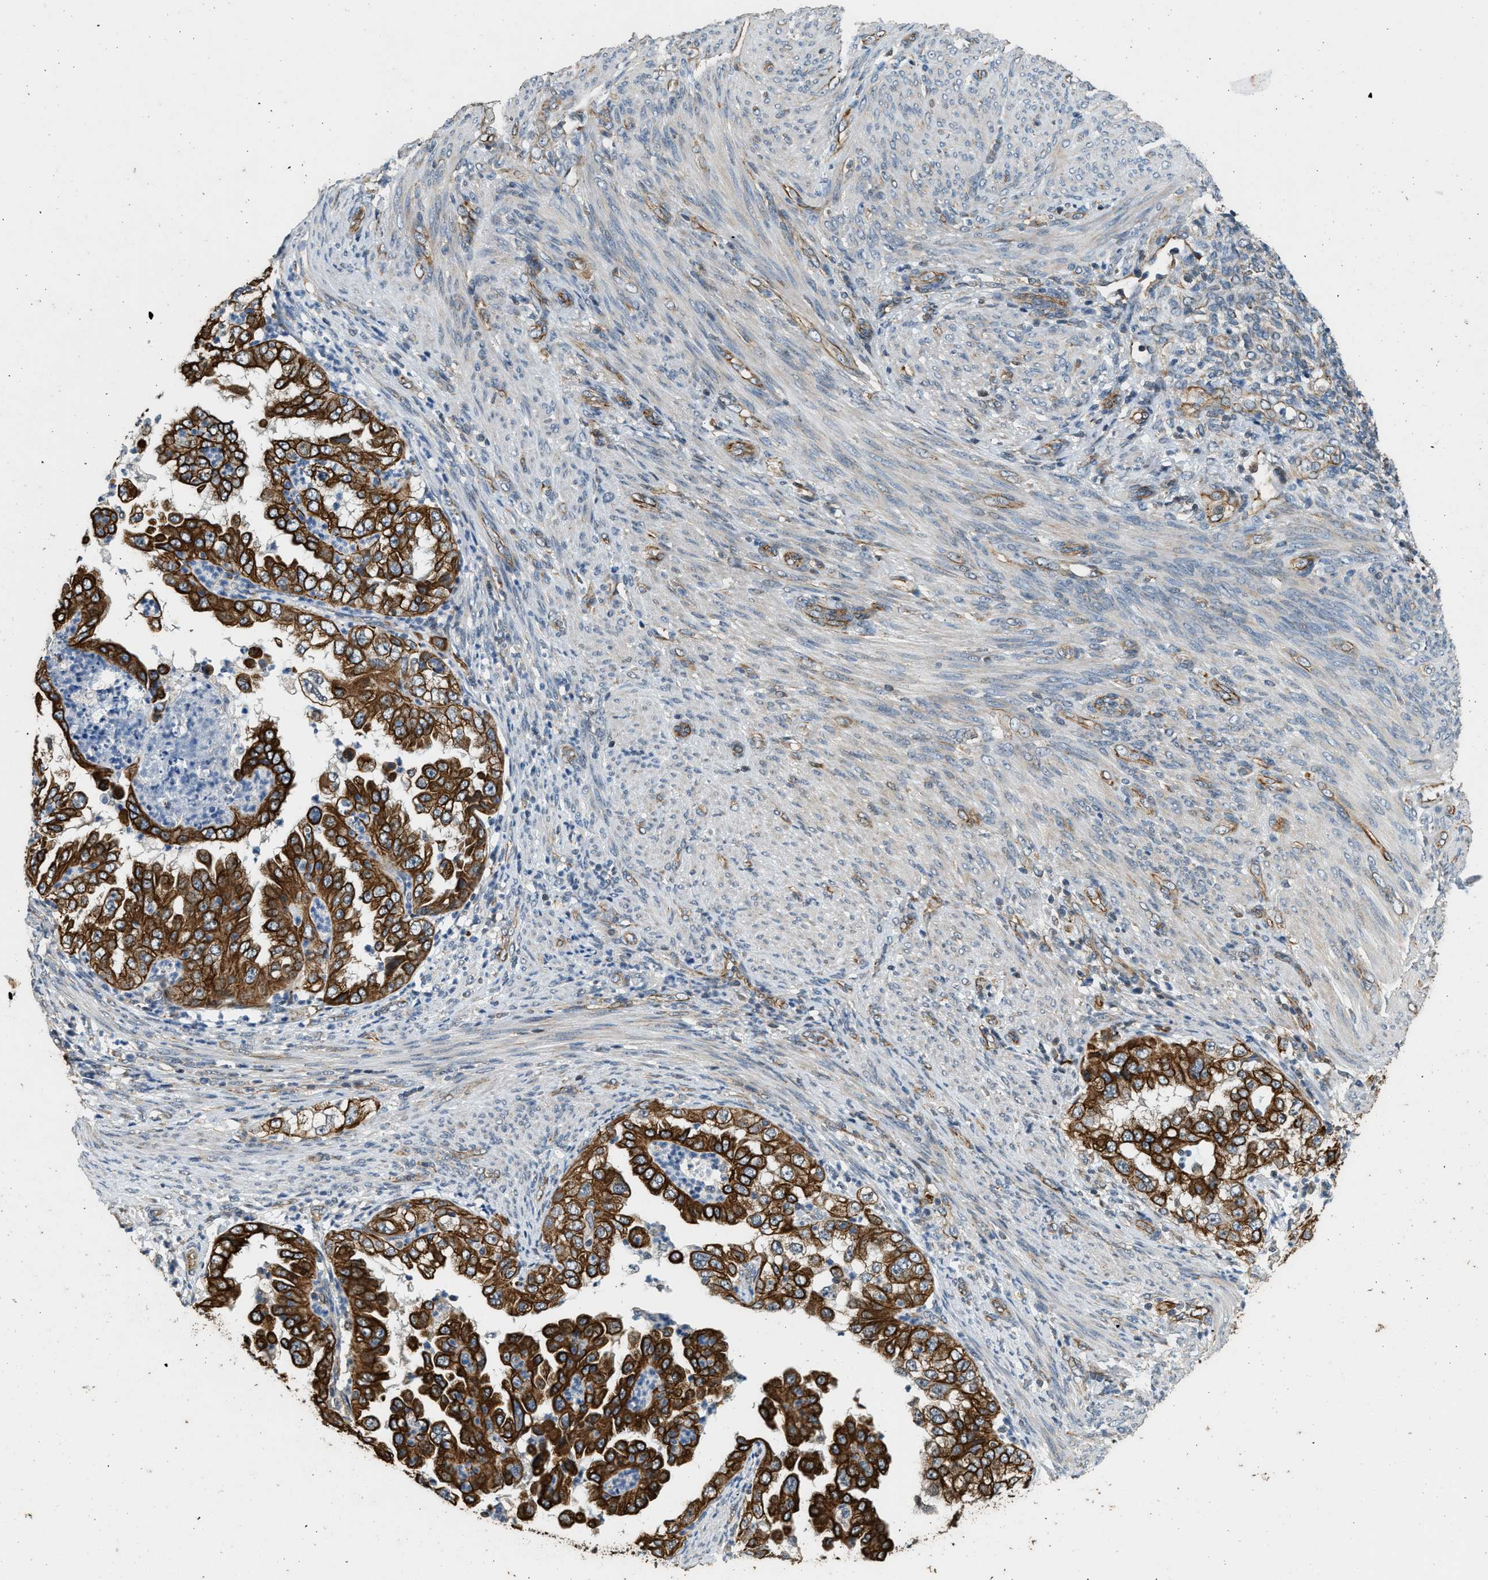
{"staining": {"intensity": "strong", "quantity": ">75%", "location": "cytoplasmic/membranous"}, "tissue": "endometrial cancer", "cell_type": "Tumor cells", "image_type": "cancer", "snomed": [{"axis": "morphology", "description": "Adenocarcinoma, NOS"}, {"axis": "topography", "description": "Endometrium"}], "caption": "Immunohistochemistry micrograph of neoplastic tissue: human endometrial adenocarcinoma stained using immunohistochemistry demonstrates high levels of strong protein expression localized specifically in the cytoplasmic/membranous of tumor cells, appearing as a cytoplasmic/membranous brown color.", "gene": "PCLO", "patient": {"sex": "female", "age": 85}}